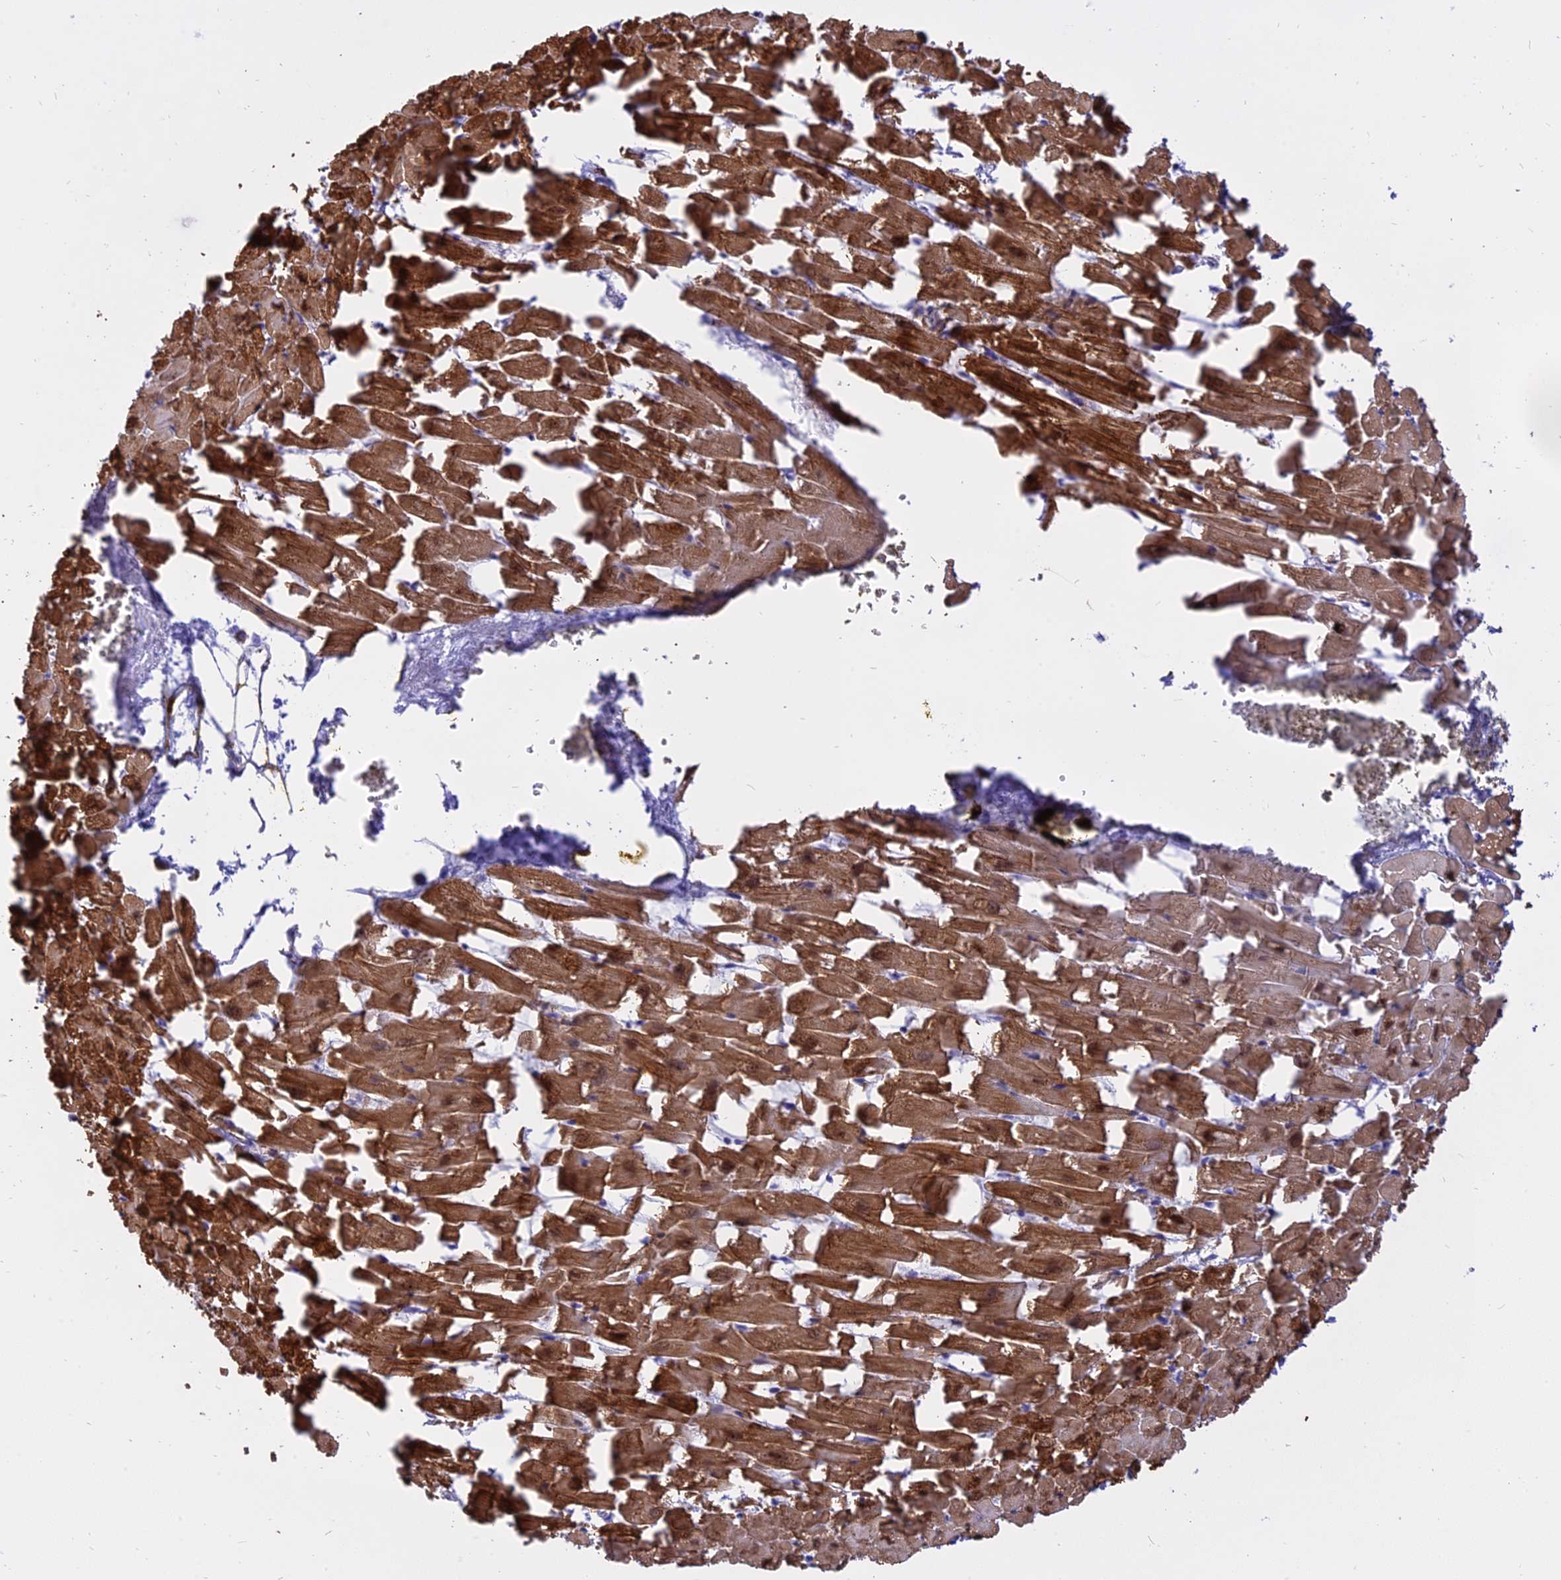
{"staining": {"intensity": "strong", "quantity": ">75%", "location": "cytoplasmic/membranous,nuclear"}, "tissue": "heart muscle", "cell_type": "Cardiomyocytes", "image_type": "normal", "snomed": [{"axis": "morphology", "description": "Normal tissue, NOS"}, {"axis": "topography", "description": "Heart"}], "caption": "IHC of normal human heart muscle exhibits high levels of strong cytoplasmic/membranous,nuclear positivity in approximately >75% of cardiomyocytes. (brown staining indicates protein expression, while blue staining denotes nuclei).", "gene": "CENPV", "patient": {"sex": "female", "age": 64}}